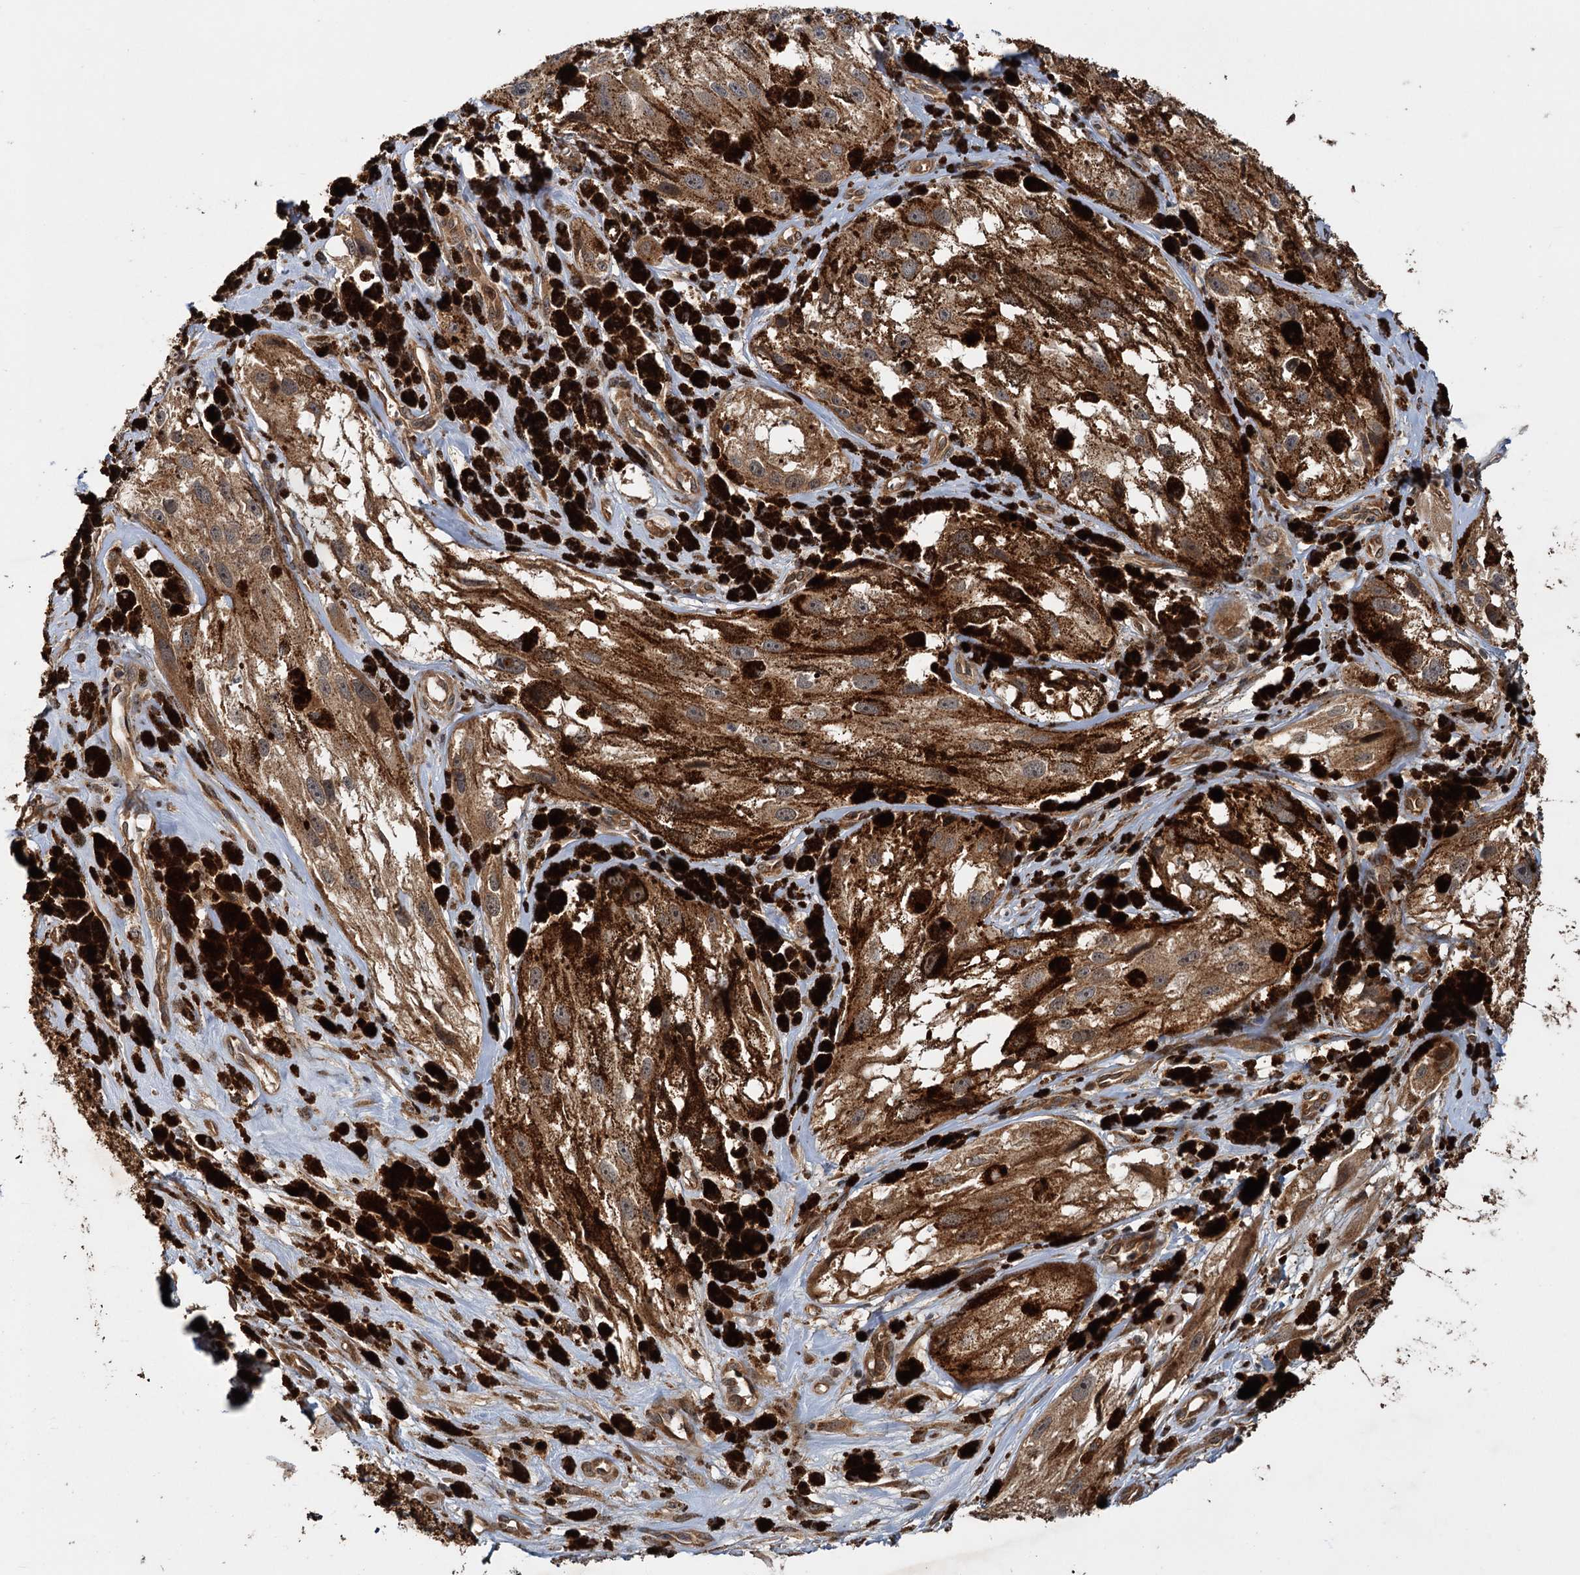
{"staining": {"intensity": "moderate", "quantity": ">75%", "location": "cytoplasmic/membranous"}, "tissue": "melanoma", "cell_type": "Tumor cells", "image_type": "cancer", "snomed": [{"axis": "morphology", "description": "Malignant melanoma, NOS"}, {"axis": "topography", "description": "Skin"}], "caption": "DAB immunohistochemical staining of melanoma demonstrates moderate cytoplasmic/membranous protein positivity in about >75% of tumor cells. Using DAB (3,3'-diaminobenzidine) (brown) and hematoxylin (blue) stains, captured at high magnification using brightfield microscopy.", "gene": "KANSL2", "patient": {"sex": "male", "age": 88}}